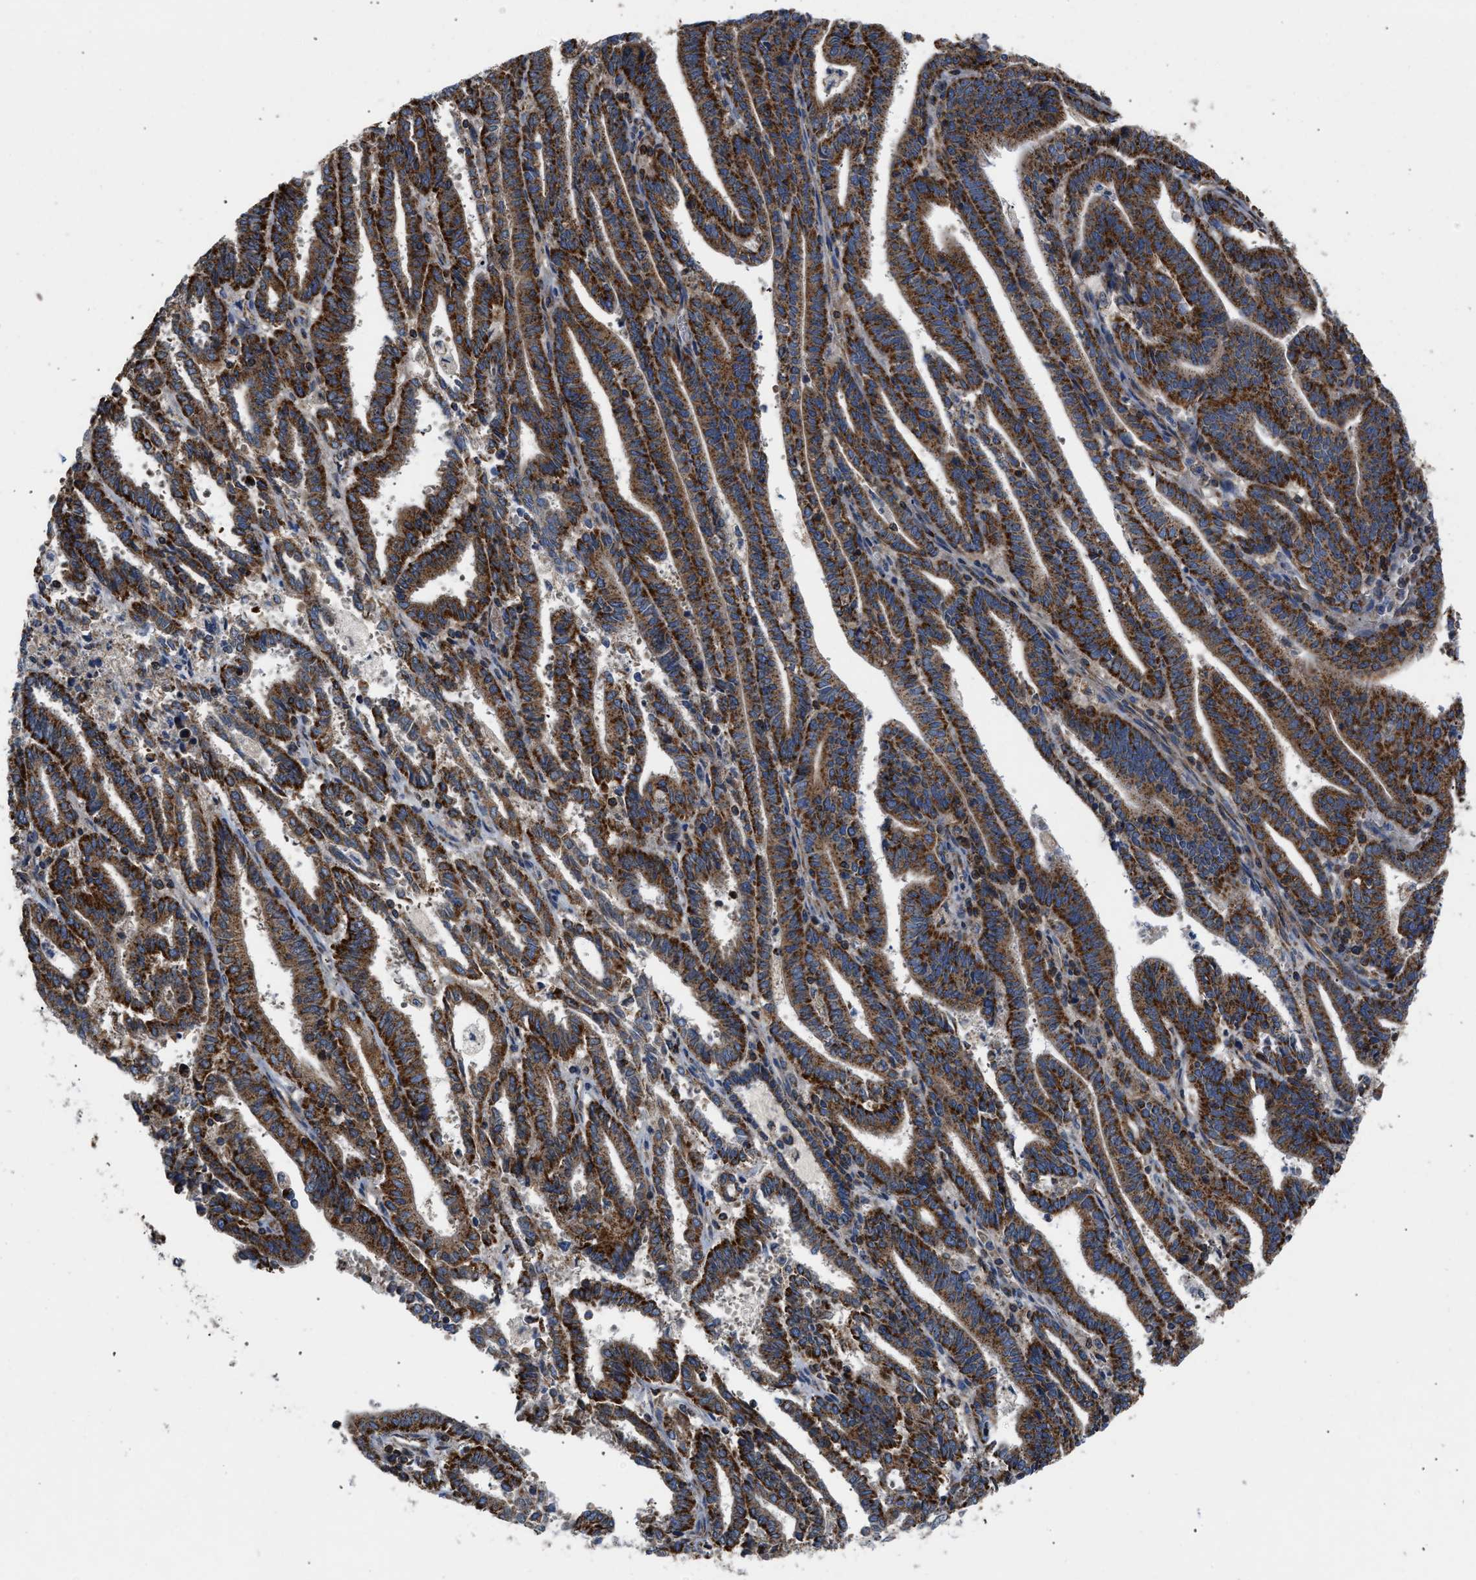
{"staining": {"intensity": "strong", "quantity": ">75%", "location": "cytoplasmic/membranous"}, "tissue": "endometrial cancer", "cell_type": "Tumor cells", "image_type": "cancer", "snomed": [{"axis": "morphology", "description": "Adenocarcinoma, NOS"}, {"axis": "topography", "description": "Uterus"}], "caption": "Human endometrial cancer stained for a protein (brown) reveals strong cytoplasmic/membranous positive expression in approximately >75% of tumor cells.", "gene": "OPTN", "patient": {"sex": "female", "age": 83}}